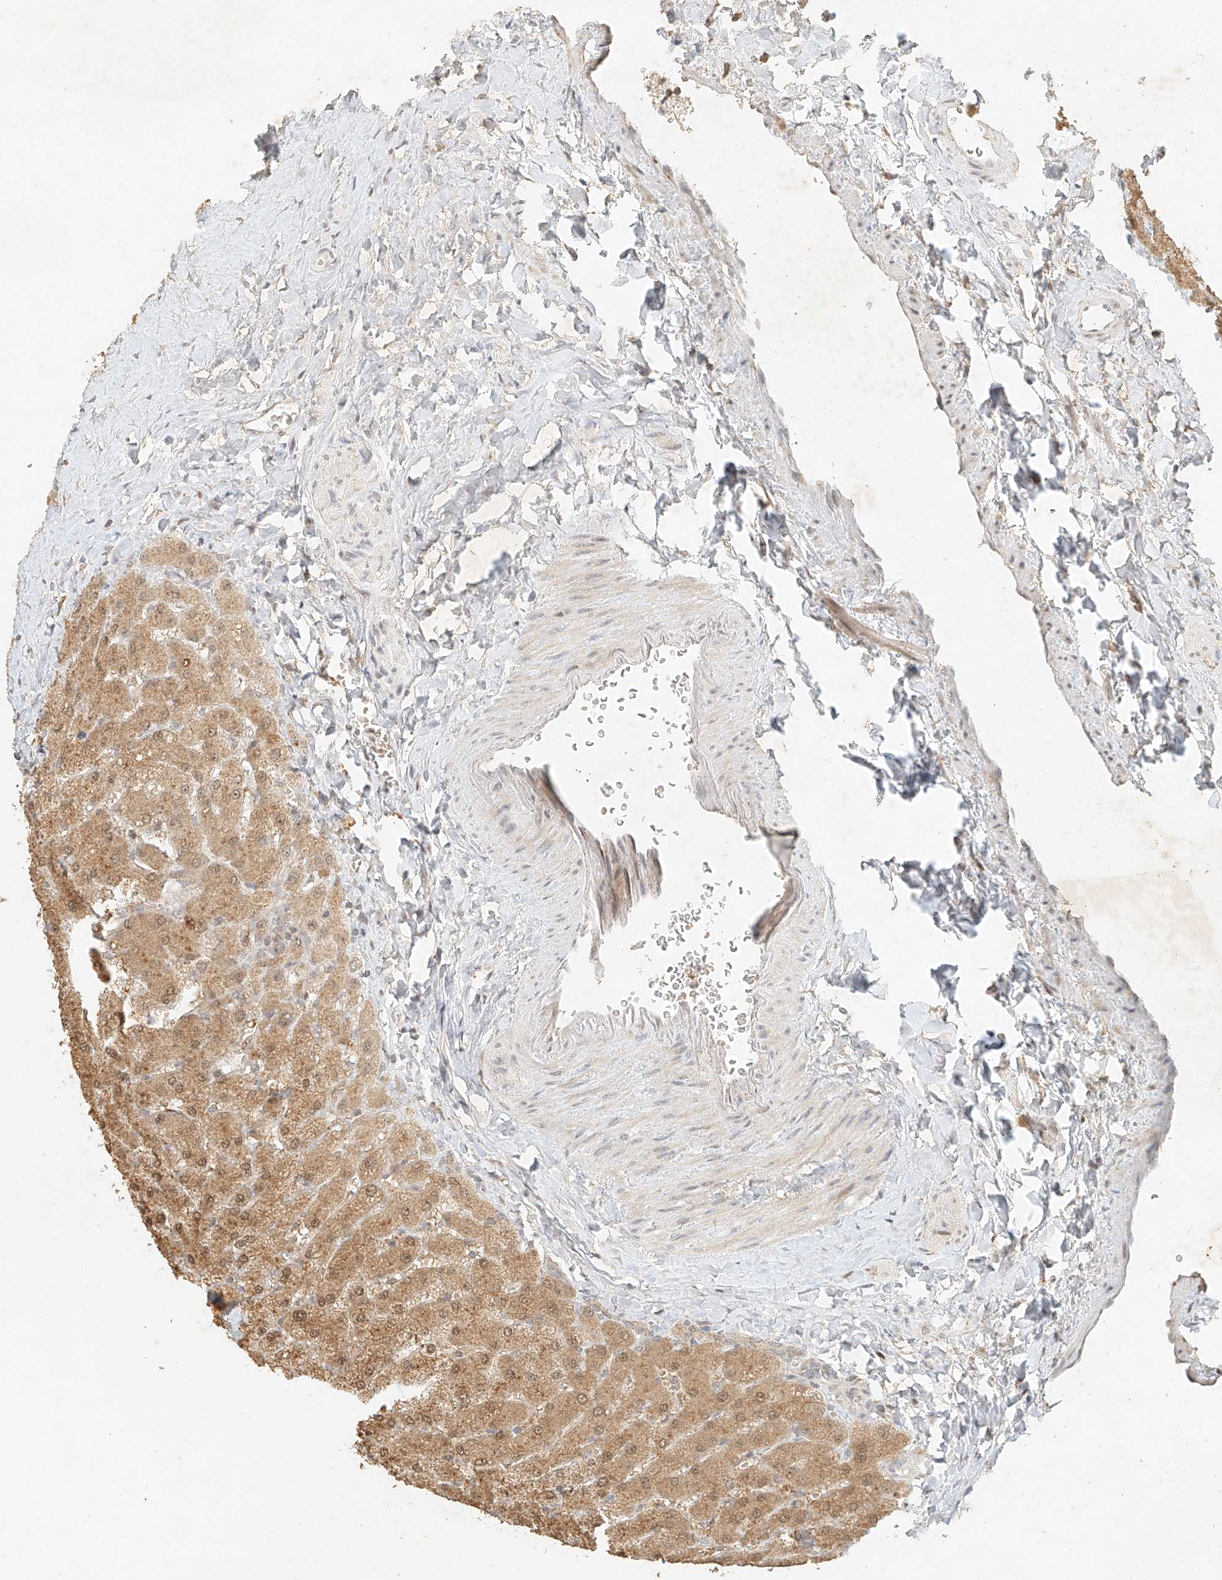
{"staining": {"intensity": "weak", "quantity": ">75%", "location": "cytoplasmic/membranous,nuclear"}, "tissue": "liver", "cell_type": "Cholangiocytes", "image_type": "normal", "snomed": [{"axis": "morphology", "description": "Normal tissue, NOS"}, {"axis": "topography", "description": "Liver"}], "caption": "This is a photomicrograph of IHC staining of unremarkable liver, which shows weak expression in the cytoplasmic/membranous,nuclear of cholangiocytes.", "gene": "CXorf58", "patient": {"sex": "male", "age": 55}}